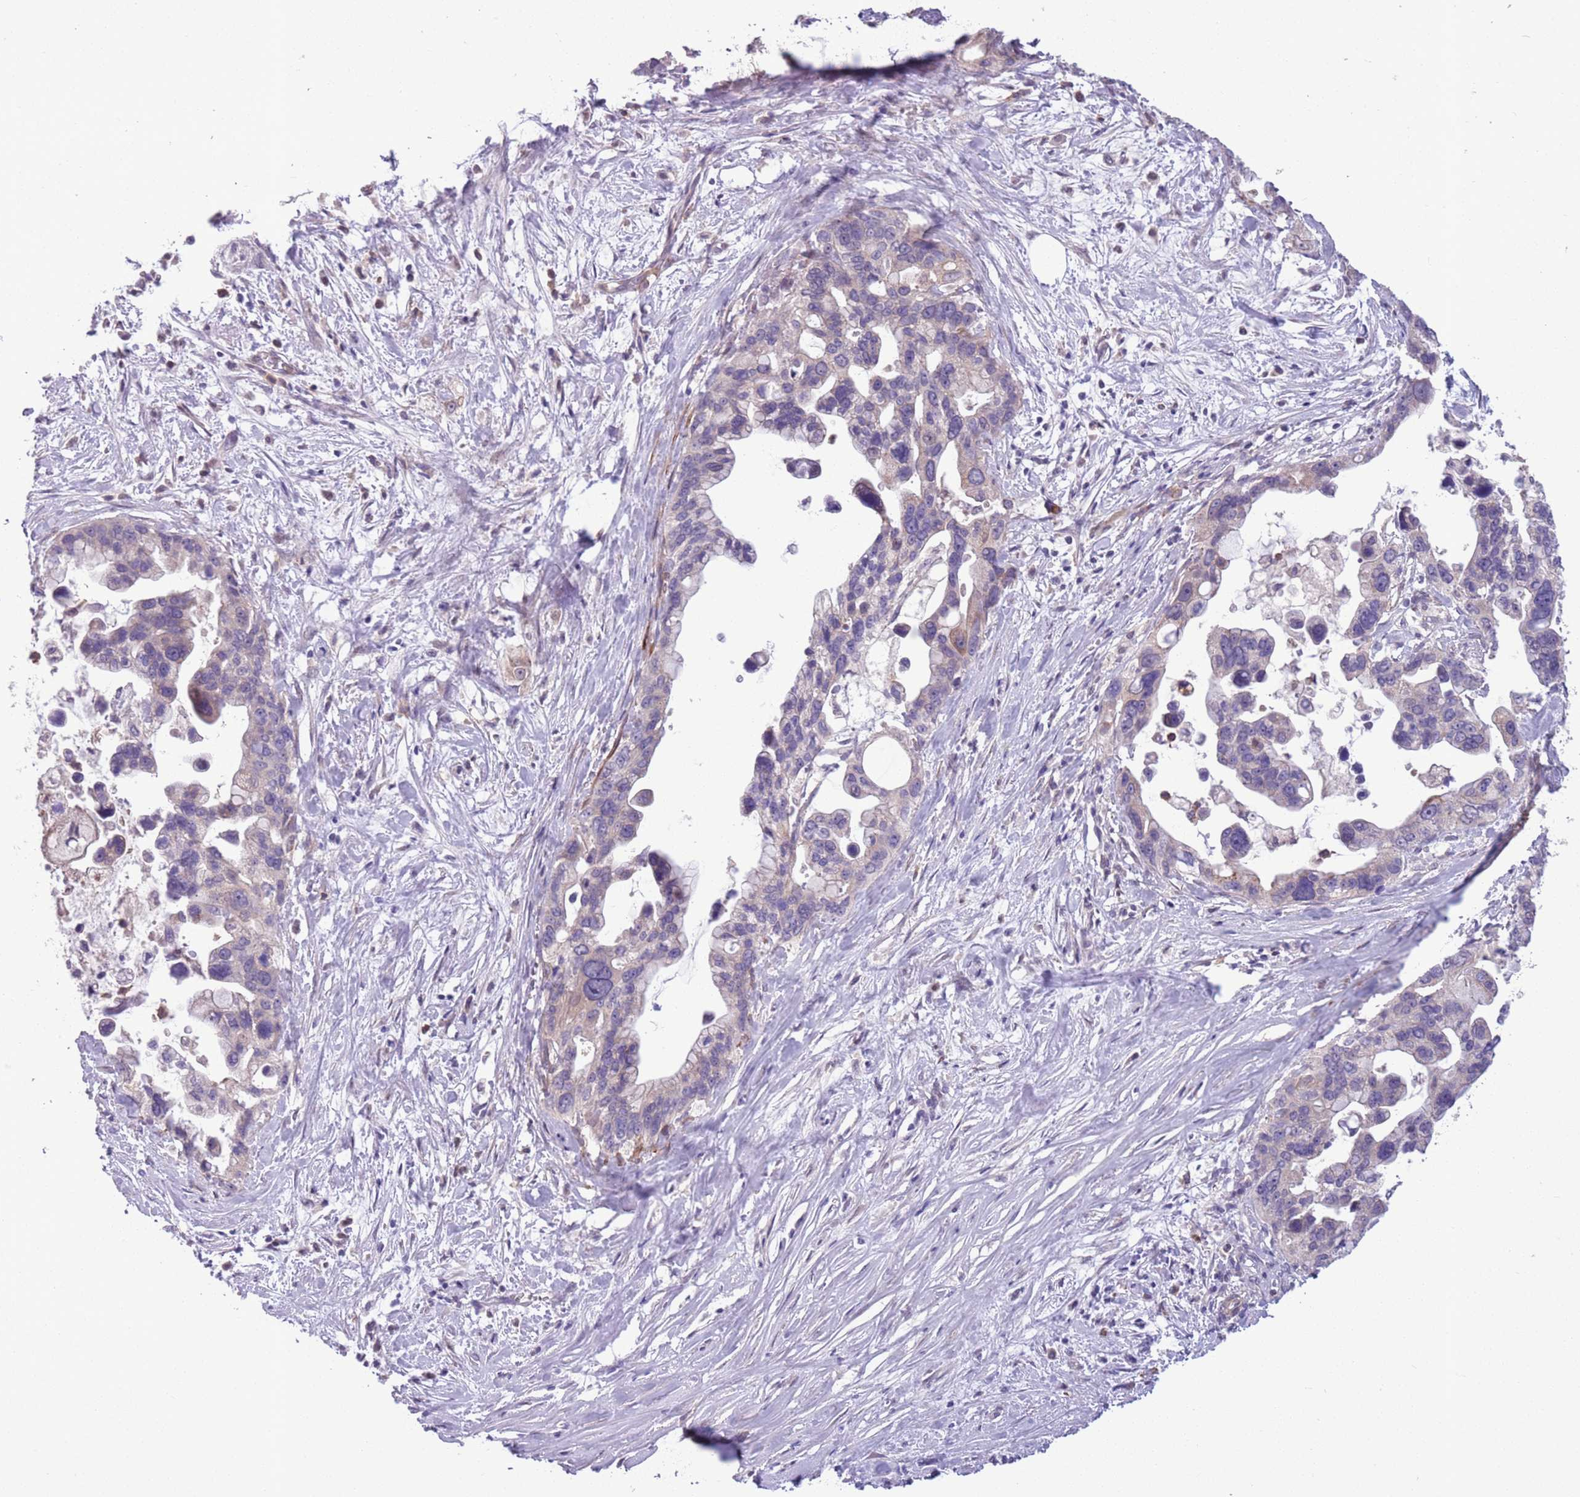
{"staining": {"intensity": "negative", "quantity": "none", "location": "none"}, "tissue": "pancreatic cancer", "cell_type": "Tumor cells", "image_type": "cancer", "snomed": [{"axis": "morphology", "description": "Adenocarcinoma, NOS"}, {"axis": "topography", "description": "Pancreas"}], "caption": "The micrograph exhibits no significant positivity in tumor cells of pancreatic cancer.", "gene": "JAML", "patient": {"sex": "female", "age": 83}}